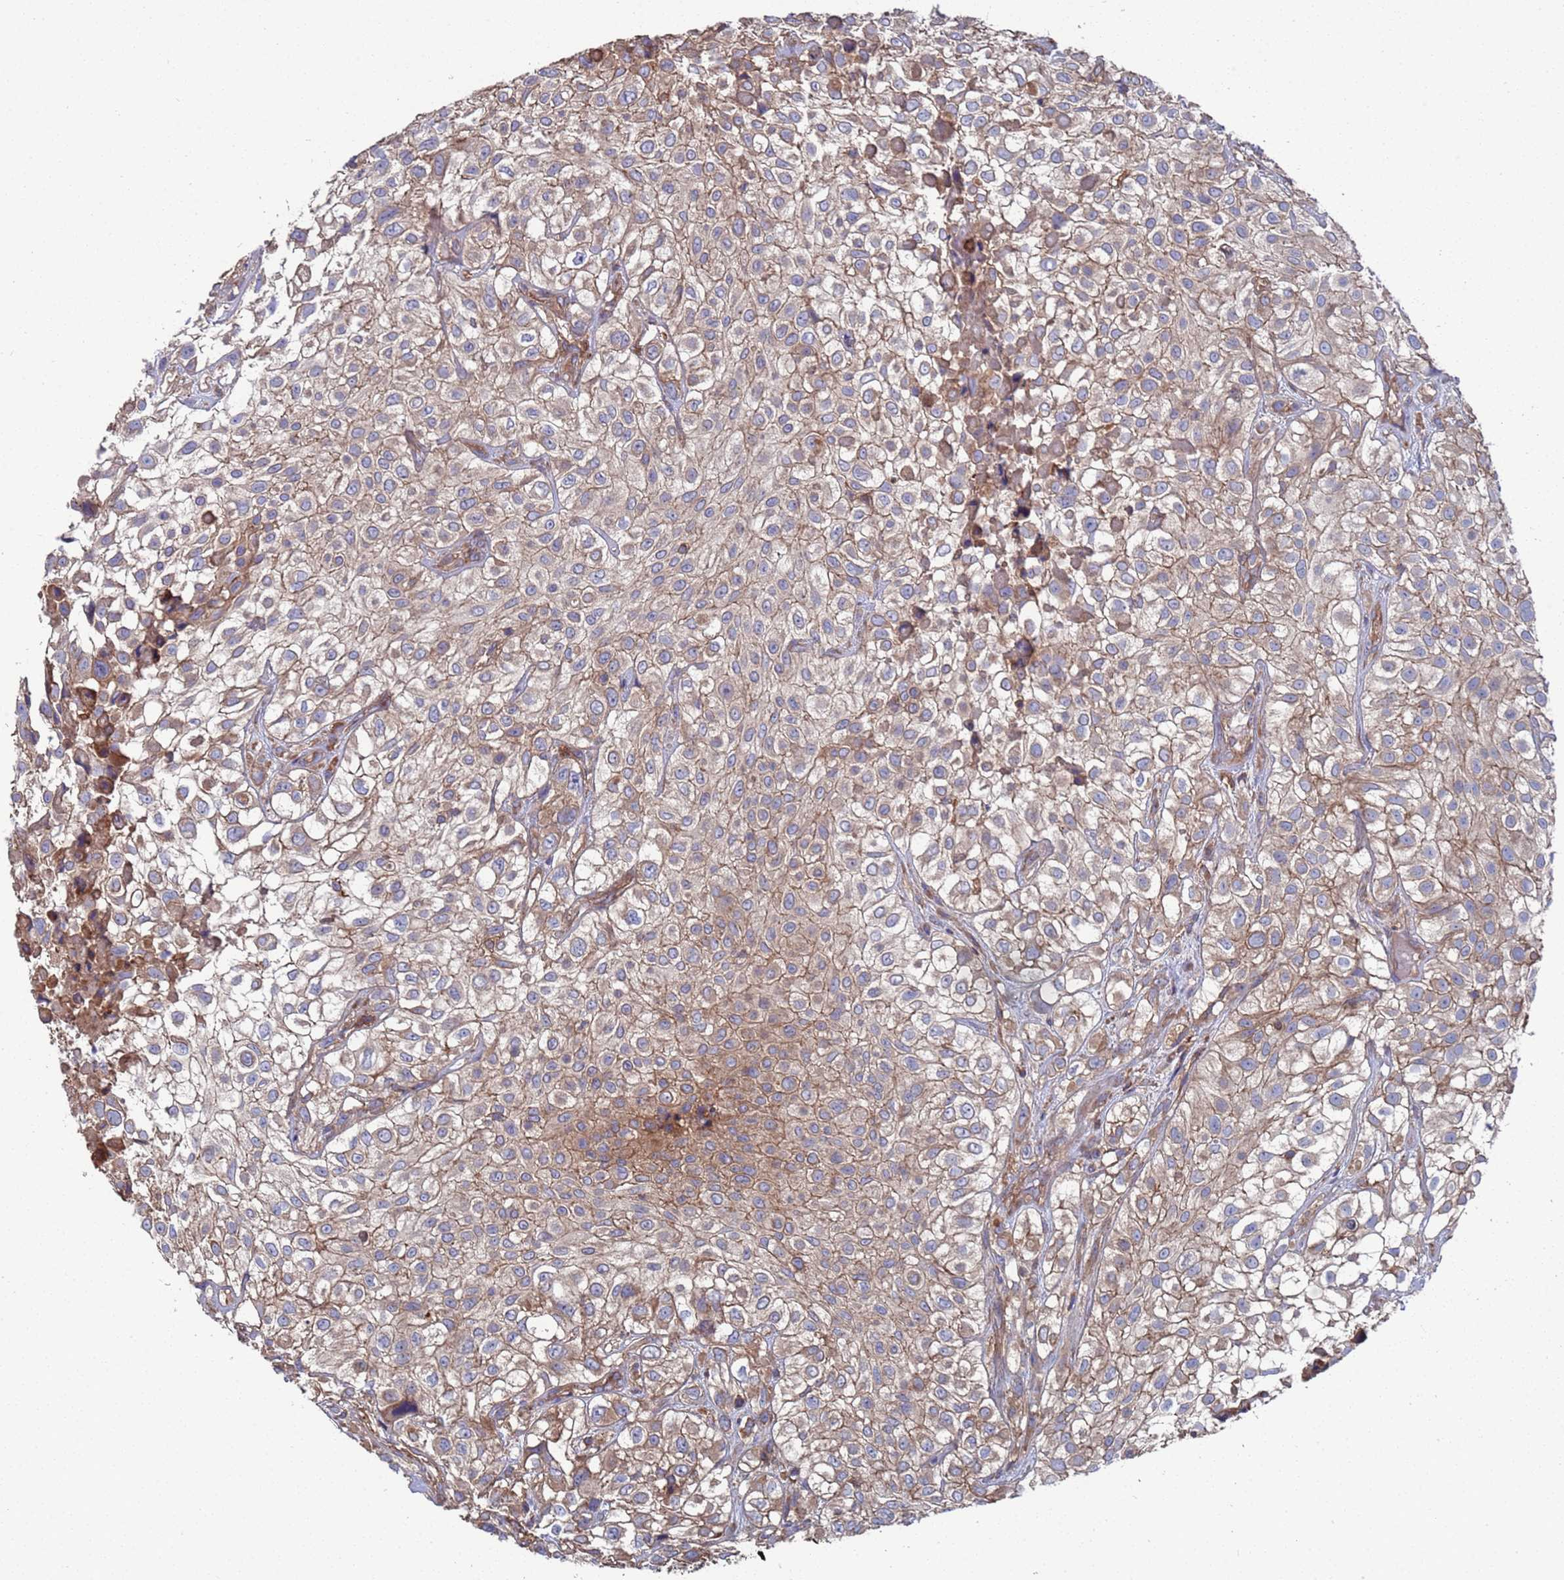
{"staining": {"intensity": "weak", "quantity": "25%-75%", "location": "cytoplasmic/membranous"}, "tissue": "urothelial cancer", "cell_type": "Tumor cells", "image_type": "cancer", "snomed": [{"axis": "morphology", "description": "Urothelial carcinoma, High grade"}, {"axis": "topography", "description": "Urinary bladder"}], "caption": "A brown stain highlights weak cytoplasmic/membranous staining of a protein in urothelial carcinoma (high-grade) tumor cells.", "gene": "PYCR1", "patient": {"sex": "male", "age": 56}}